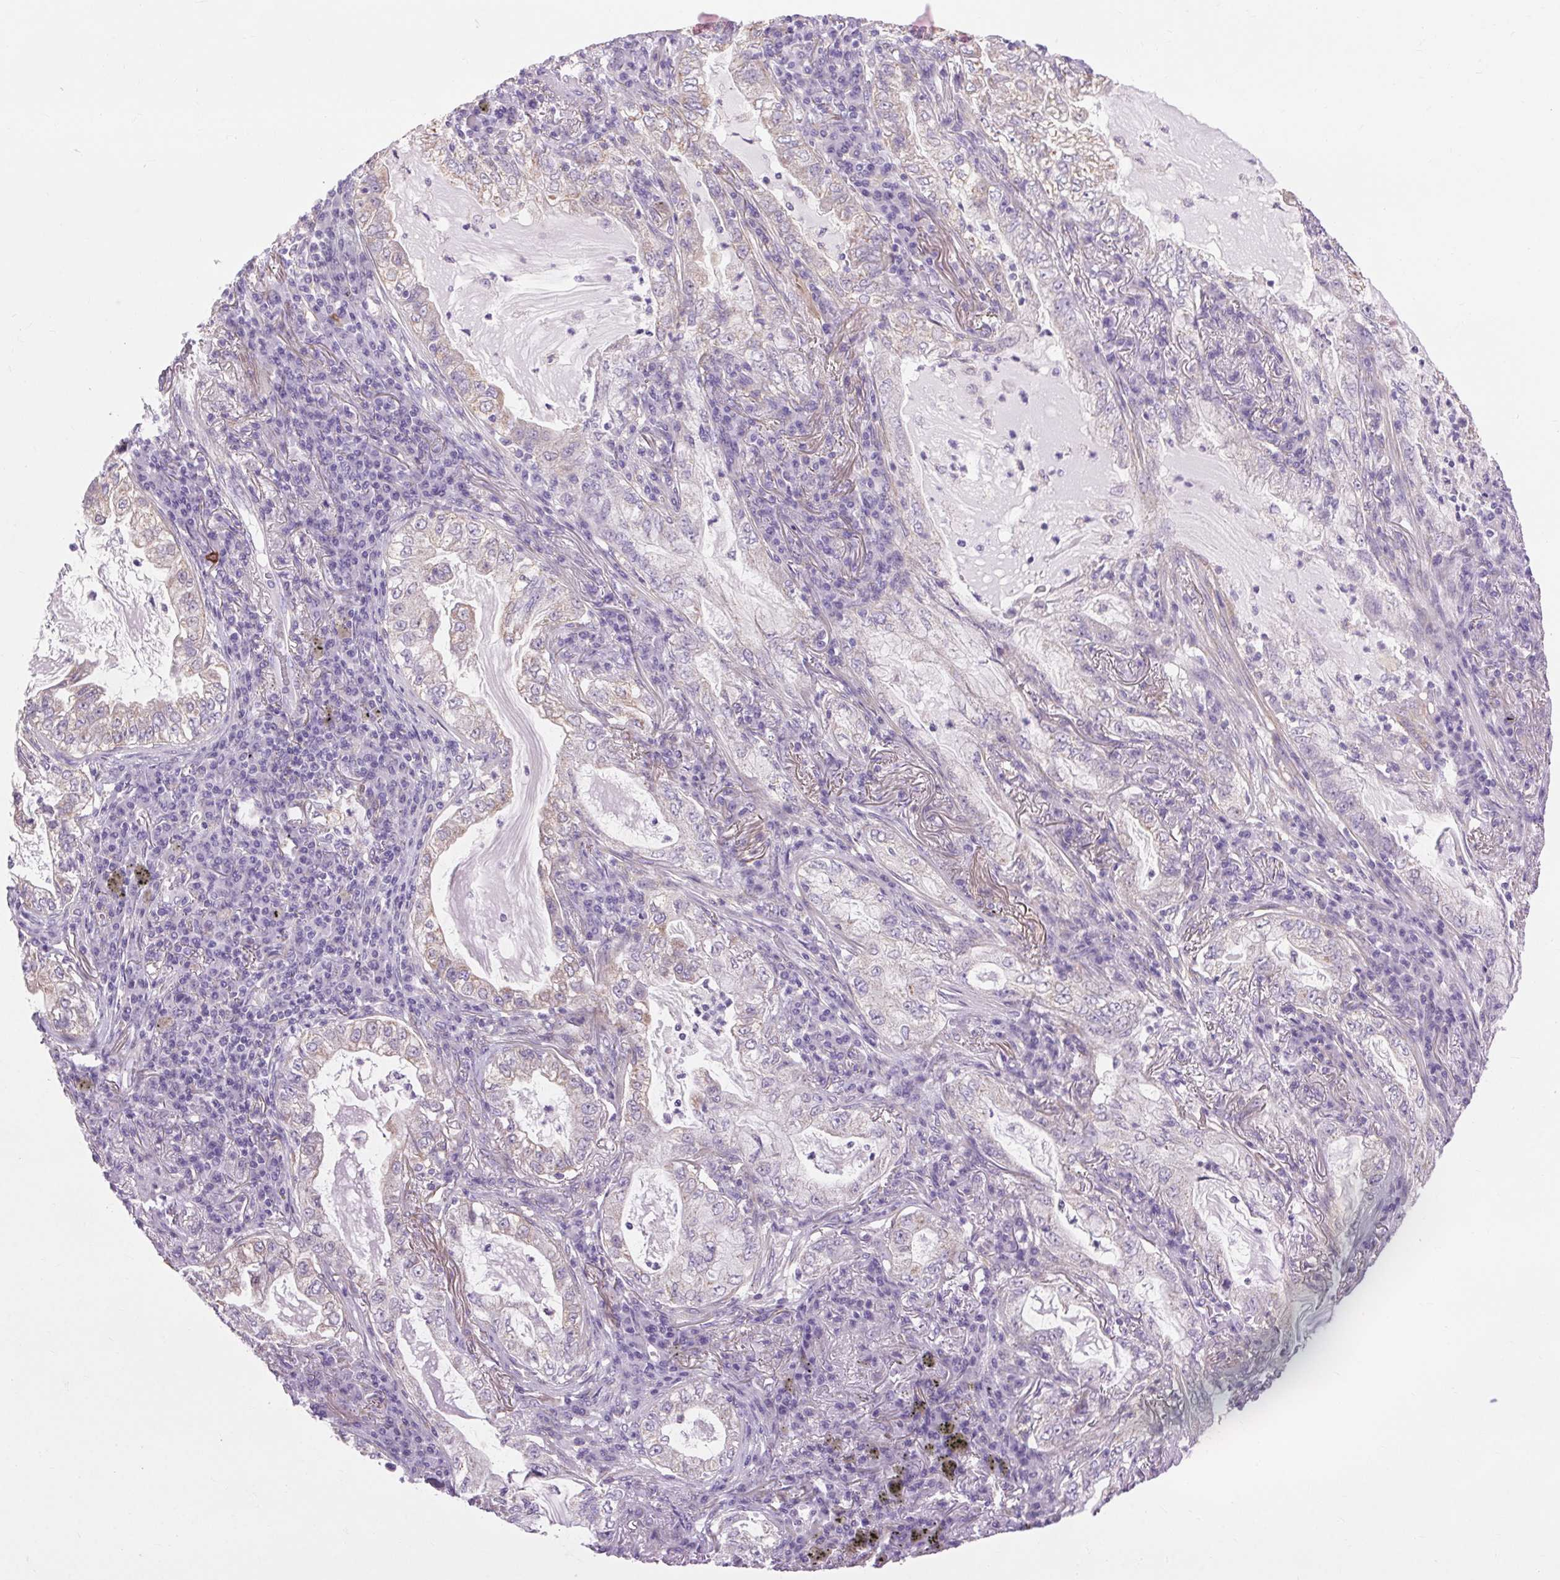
{"staining": {"intensity": "weak", "quantity": "<25%", "location": "cytoplasmic/membranous"}, "tissue": "lung cancer", "cell_type": "Tumor cells", "image_type": "cancer", "snomed": [{"axis": "morphology", "description": "Adenocarcinoma, NOS"}, {"axis": "topography", "description": "Lung"}], "caption": "This micrograph is of lung adenocarcinoma stained with immunohistochemistry to label a protein in brown with the nuclei are counter-stained blue. There is no positivity in tumor cells. (Brightfield microscopy of DAB IHC at high magnification).", "gene": "SOWAHC", "patient": {"sex": "female", "age": 73}}